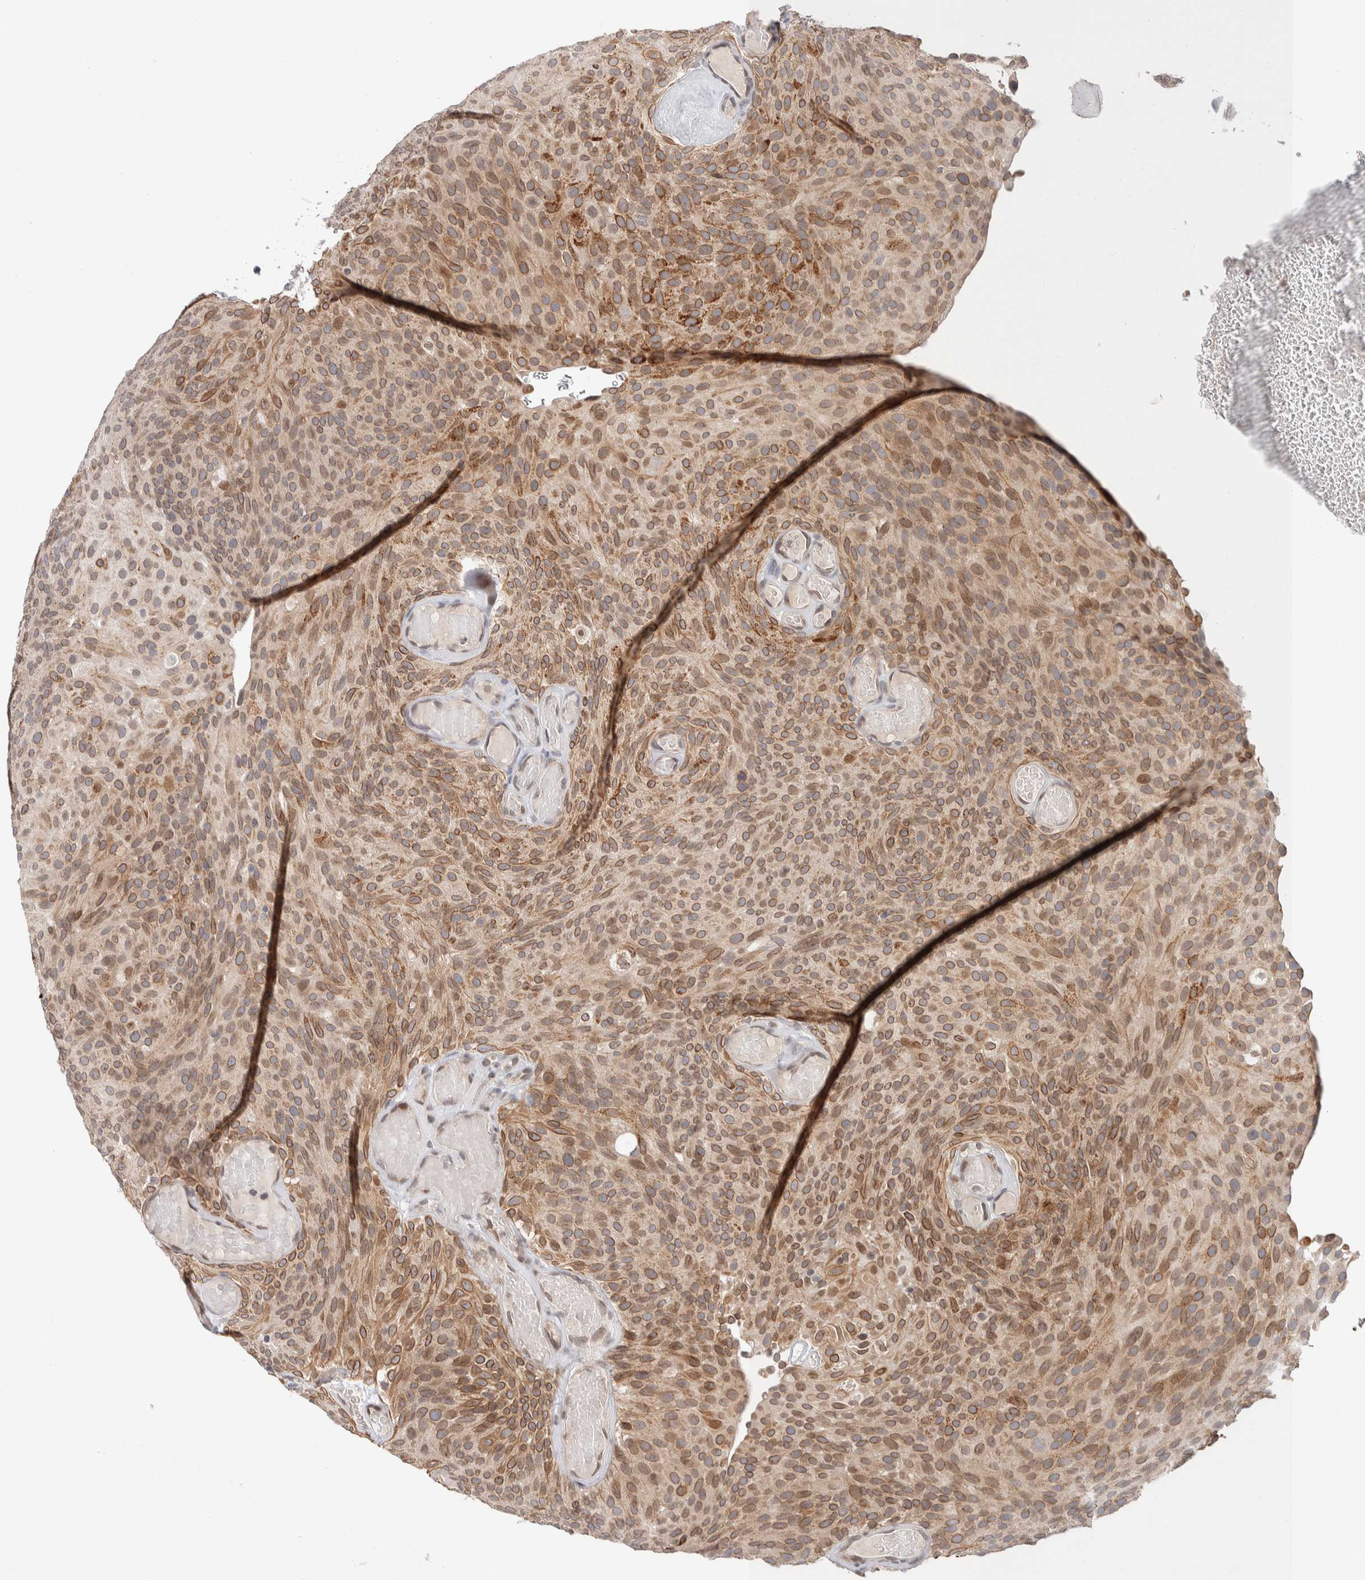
{"staining": {"intensity": "moderate", "quantity": ">75%", "location": "cytoplasmic/membranous,nuclear"}, "tissue": "urothelial cancer", "cell_type": "Tumor cells", "image_type": "cancer", "snomed": [{"axis": "morphology", "description": "Urothelial carcinoma, Low grade"}, {"axis": "topography", "description": "Urinary bladder"}], "caption": "High-power microscopy captured an immunohistochemistry (IHC) photomicrograph of urothelial cancer, revealing moderate cytoplasmic/membranous and nuclear expression in approximately >75% of tumor cells. The staining is performed using DAB (3,3'-diaminobenzidine) brown chromogen to label protein expression. The nuclei are counter-stained blue using hematoxylin.", "gene": "CRAT", "patient": {"sex": "male", "age": 78}}